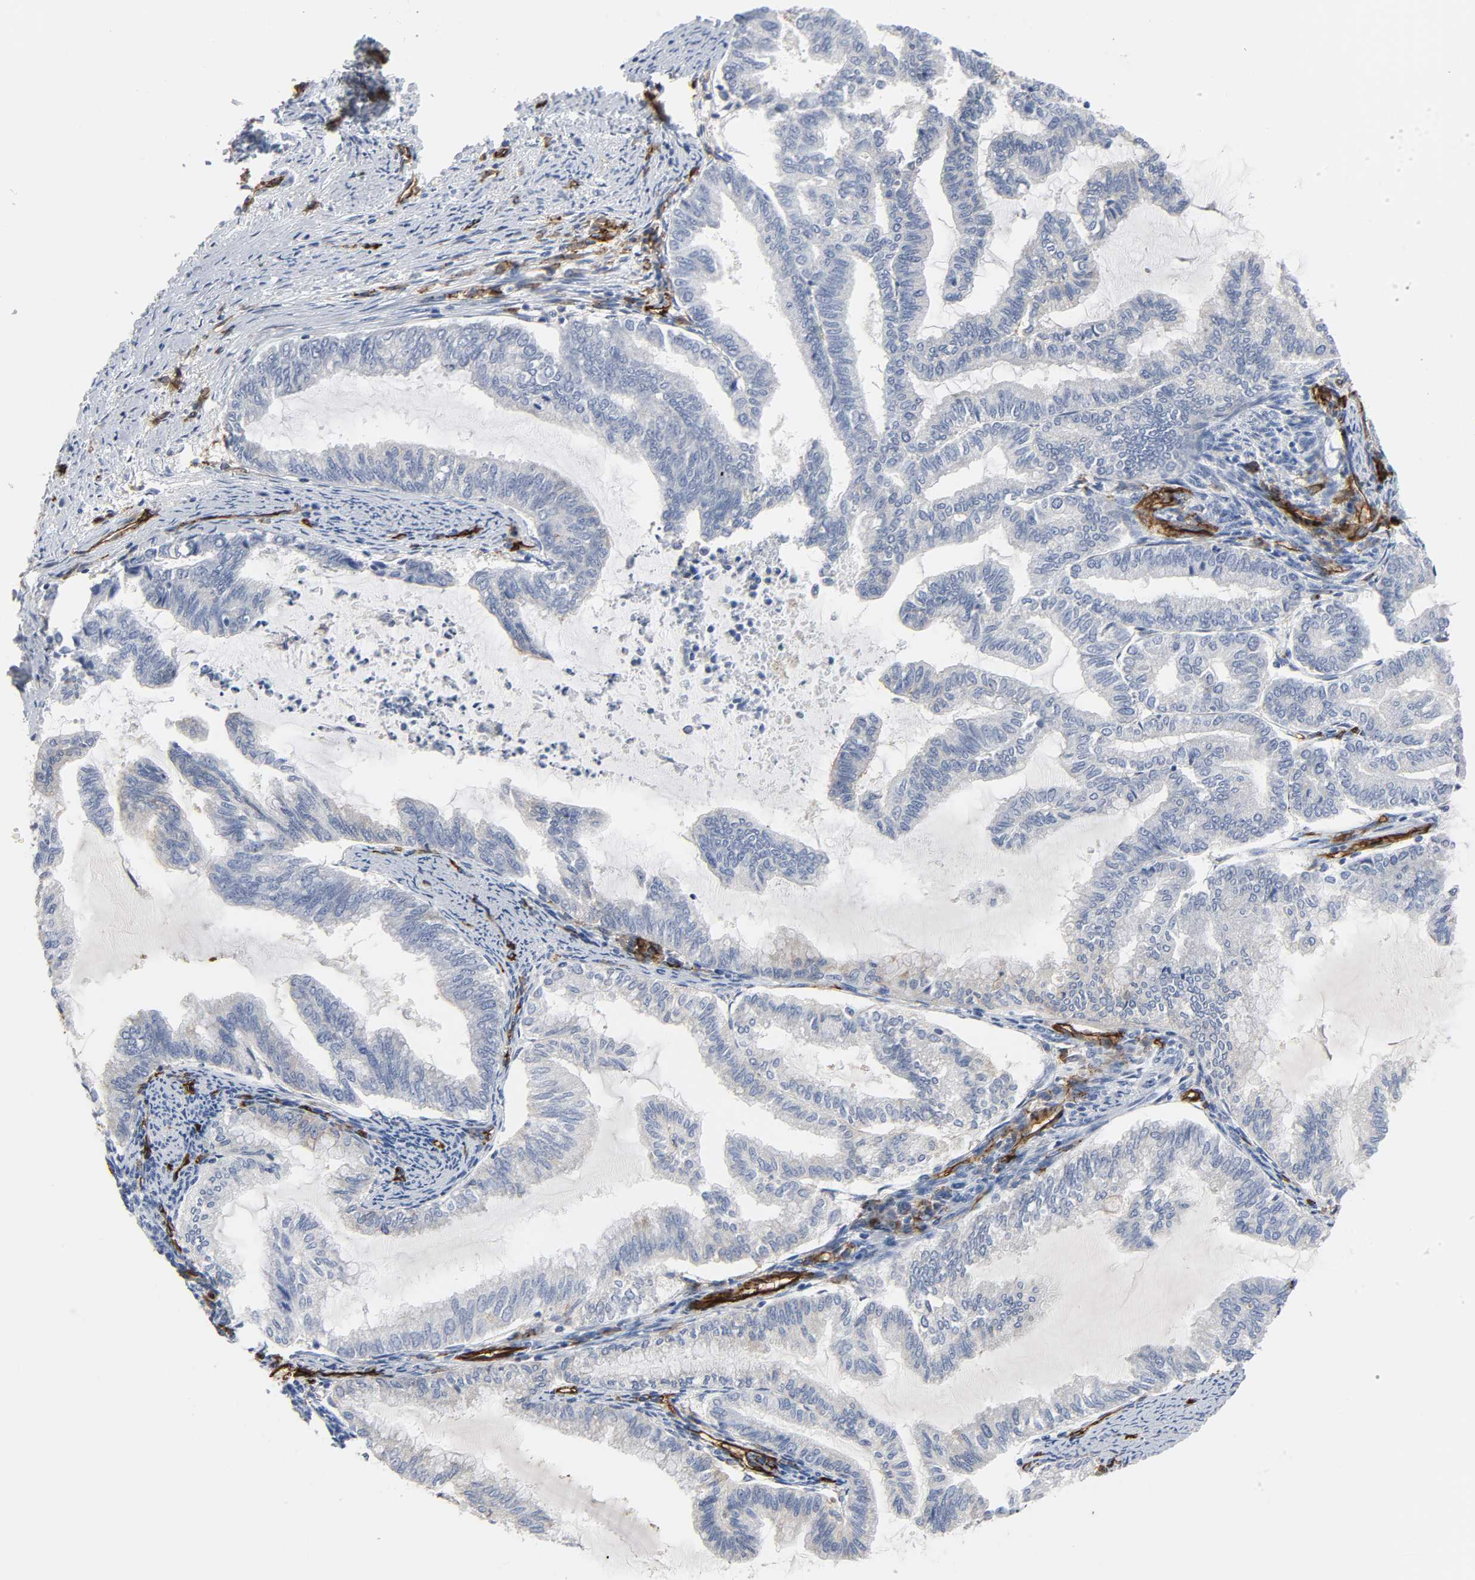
{"staining": {"intensity": "weak", "quantity": "<25%", "location": "cytoplasmic/membranous"}, "tissue": "endometrial cancer", "cell_type": "Tumor cells", "image_type": "cancer", "snomed": [{"axis": "morphology", "description": "Adenocarcinoma, NOS"}, {"axis": "topography", "description": "Endometrium"}], "caption": "Immunohistochemistry photomicrograph of human endometrial adenocarcinoma stained for a protein (brown), which displays no expression in tumor cells.", "gene": "PECAM1", "patient": {"sex": "female", "age": 79}}